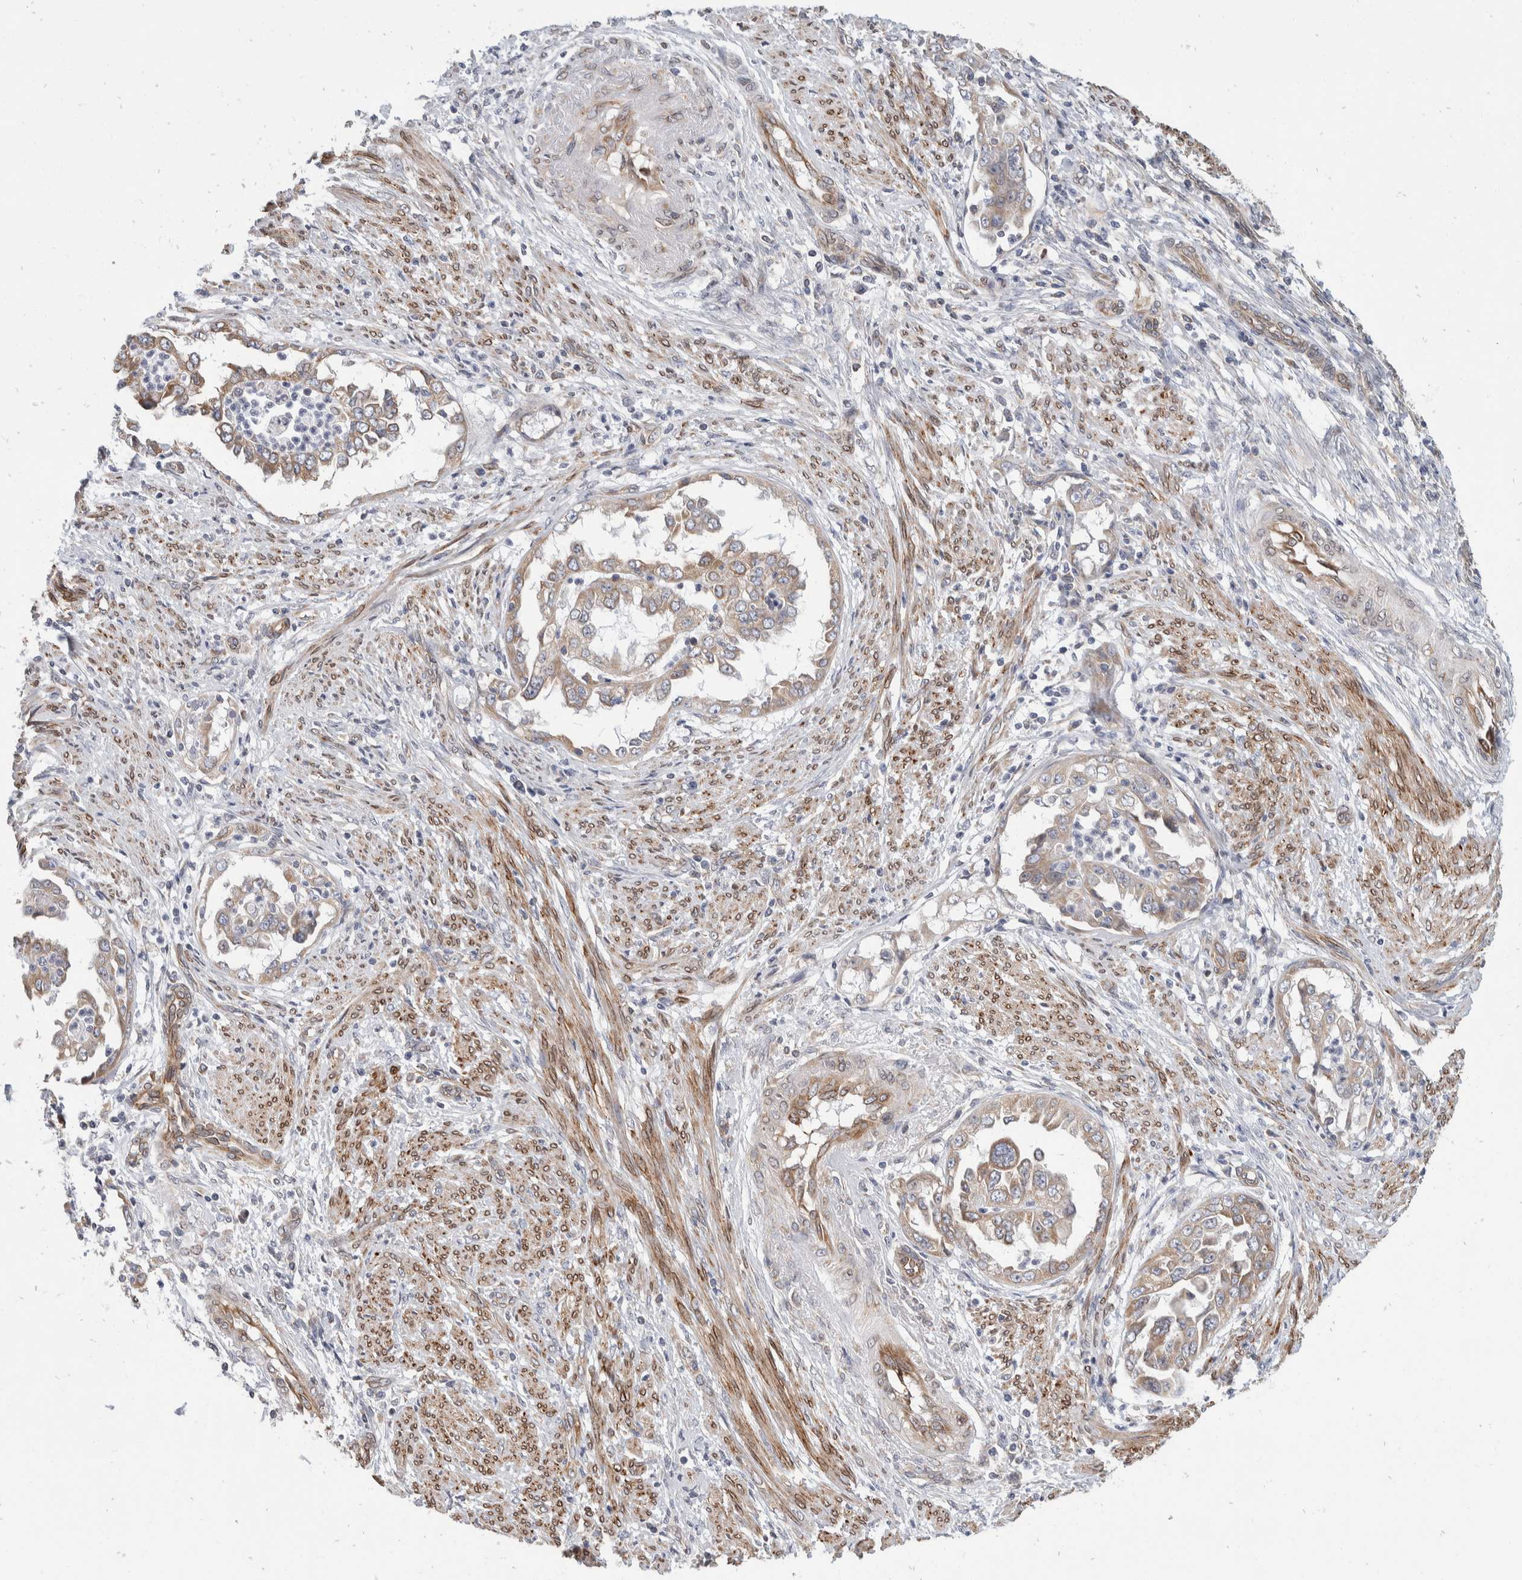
{"staining": {"intensity": "moderate", "quantity": "25%-75%", "location": "cytoplasmic/membranous"}, "tissue": "endometrial cancer", "cell_type": "Tumor cells", "image_type": "cancer", "snomed": [{"axis": "morphology", "description": "Adenocarcinoma, NOS"}, {"axis": "topography", "description": "Endometrium"}], "caption": "The photomicrograph demonstrates immunohistochemical staining of endometrial cancer. There is moderate cytoplasmic/membranous staining is present in approximately 25%-75% of tumor cells.", "gene": "TMEM245", "patient": {"sex": "female", "age": 85}}